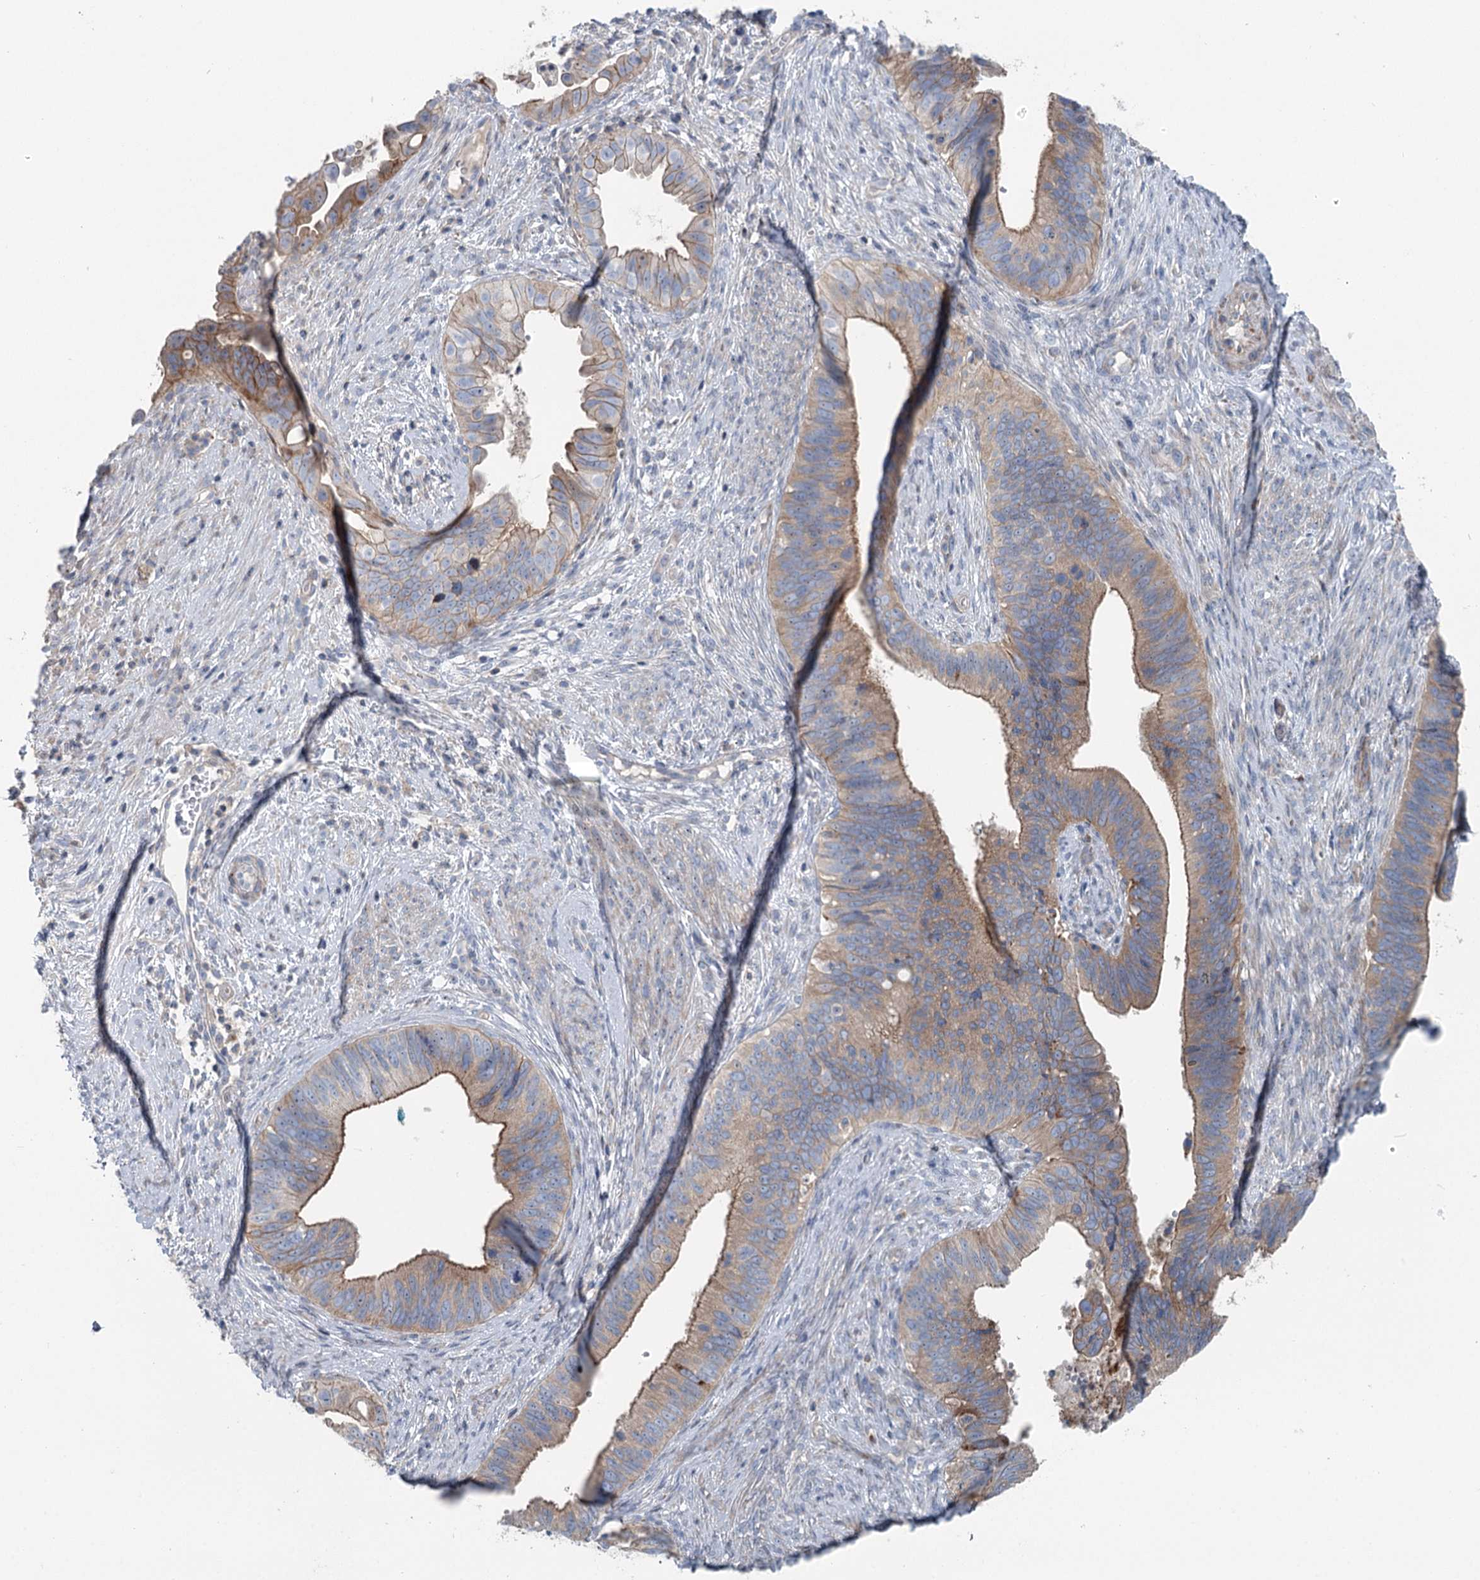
{"staining": {"intensity": "moderate", "quantity": ">75%", "location": "cytoplasmic/membranous"}, "tissue": "cervical cancer", "cell_type": "Tumor cells", "image_type": "cancer", "snomed": [{"axis": "morphology", "description": "Adenocarcinoma, NOS"}, {"axis": "topography", "description": "Cervix"}], "caption": "A brown stain shows moderate cytoplasmic/membranous positivity of a protein in cervical cancer (adenocarcinoma) tumor cells. Nuclei are stained in blue.", "gene": "MARK2", "patient": {"sex": "female", "age": 42}}